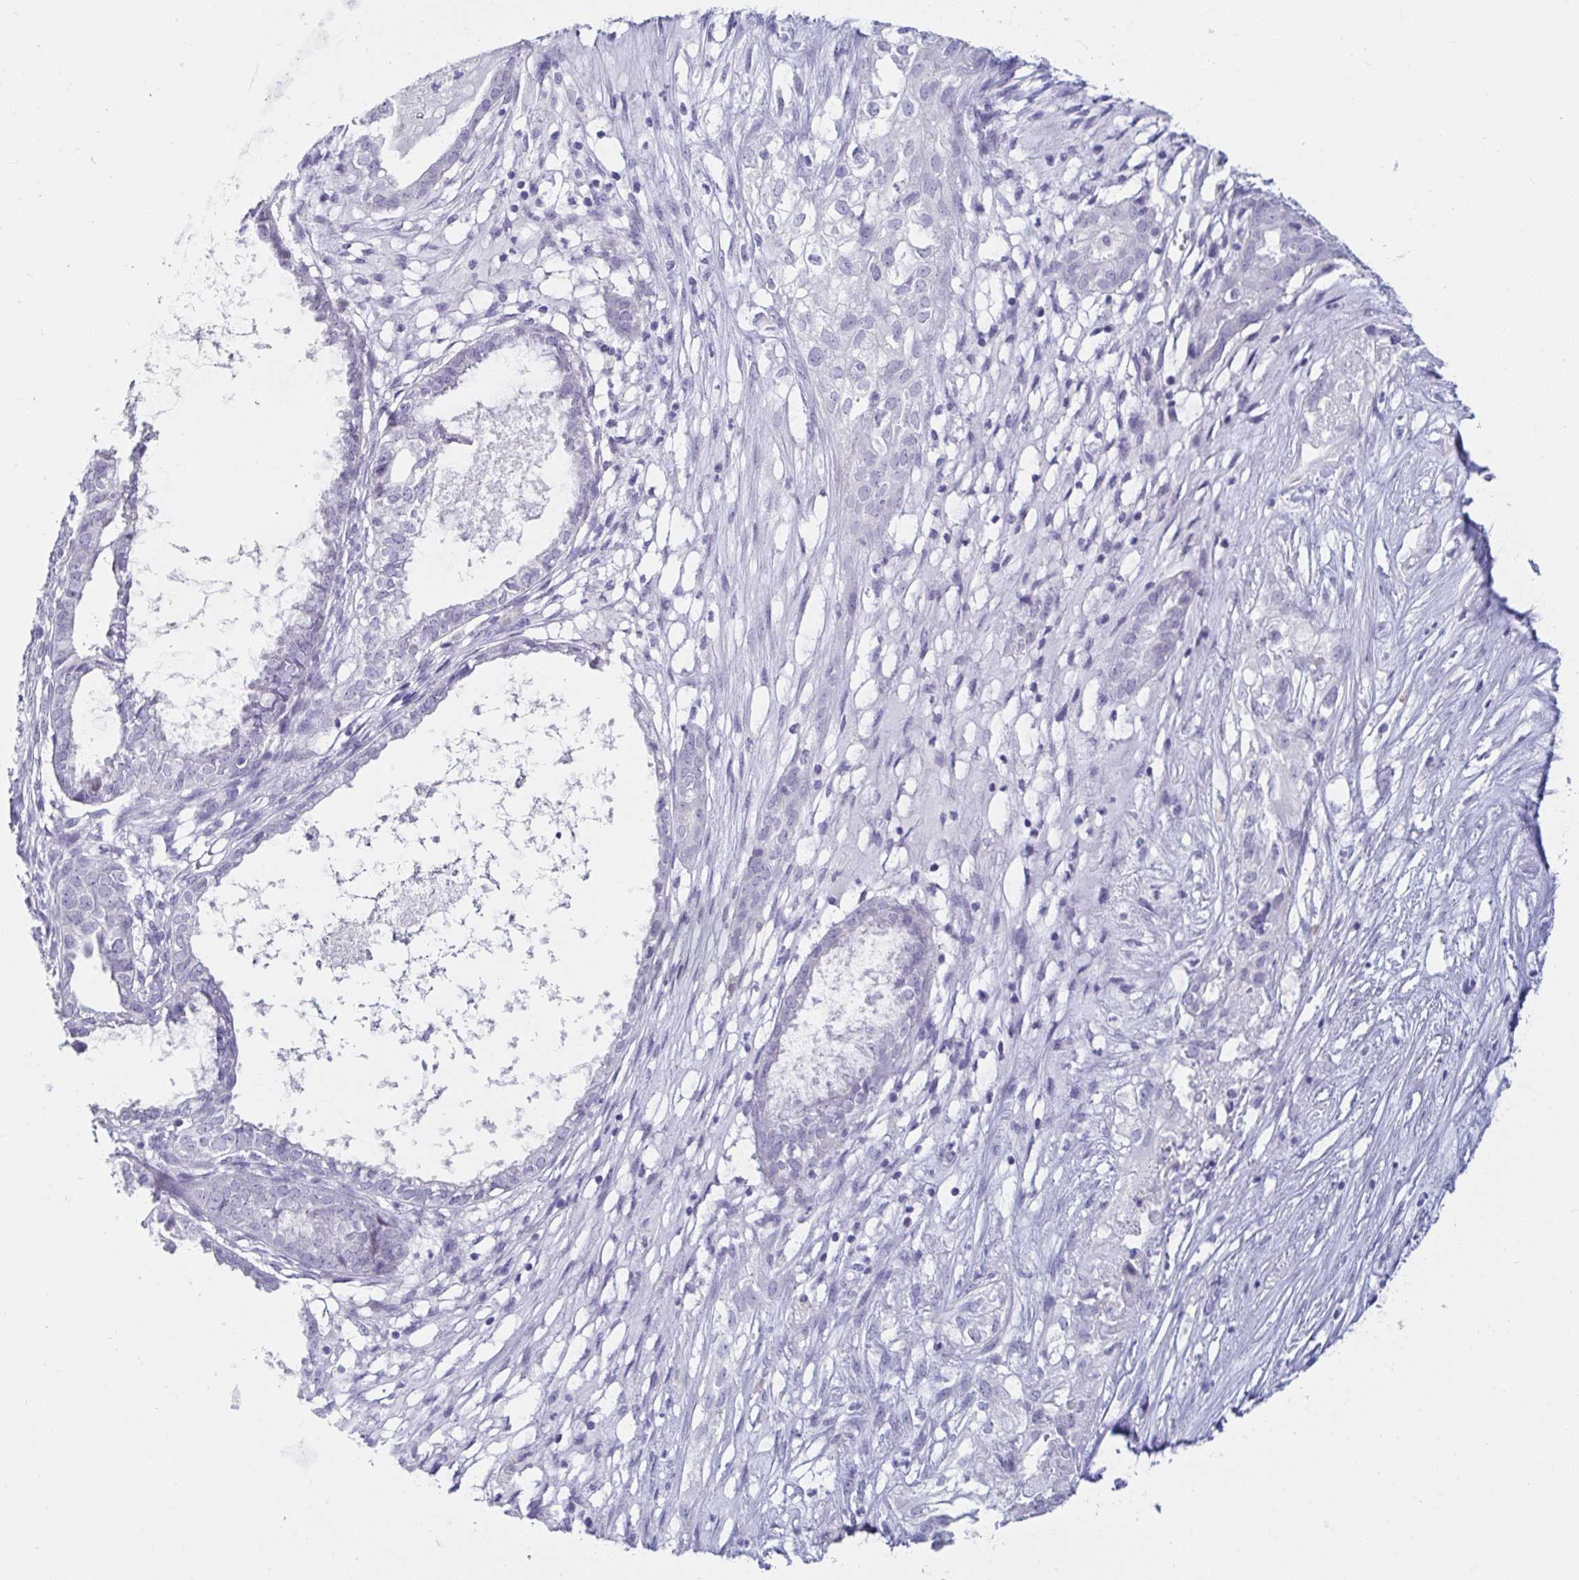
{"staining": {"intensity": "negative", "quantity": "none", "location": "none"}, "tissue": "ovarian cancer", "cell_type": "Tumor cells", "image_type": "cancer", "snomed": [{"axis": "morphology", "description": "Carcinoma, endometroid"}, {"axis": "topography", "description": "Ovary"}], "caption": "A micrograph of human ovarian cancer is negative for staining in tumor cells.", "gene": "OR10K1", "patient": {"sex": "female", "age": 64}}